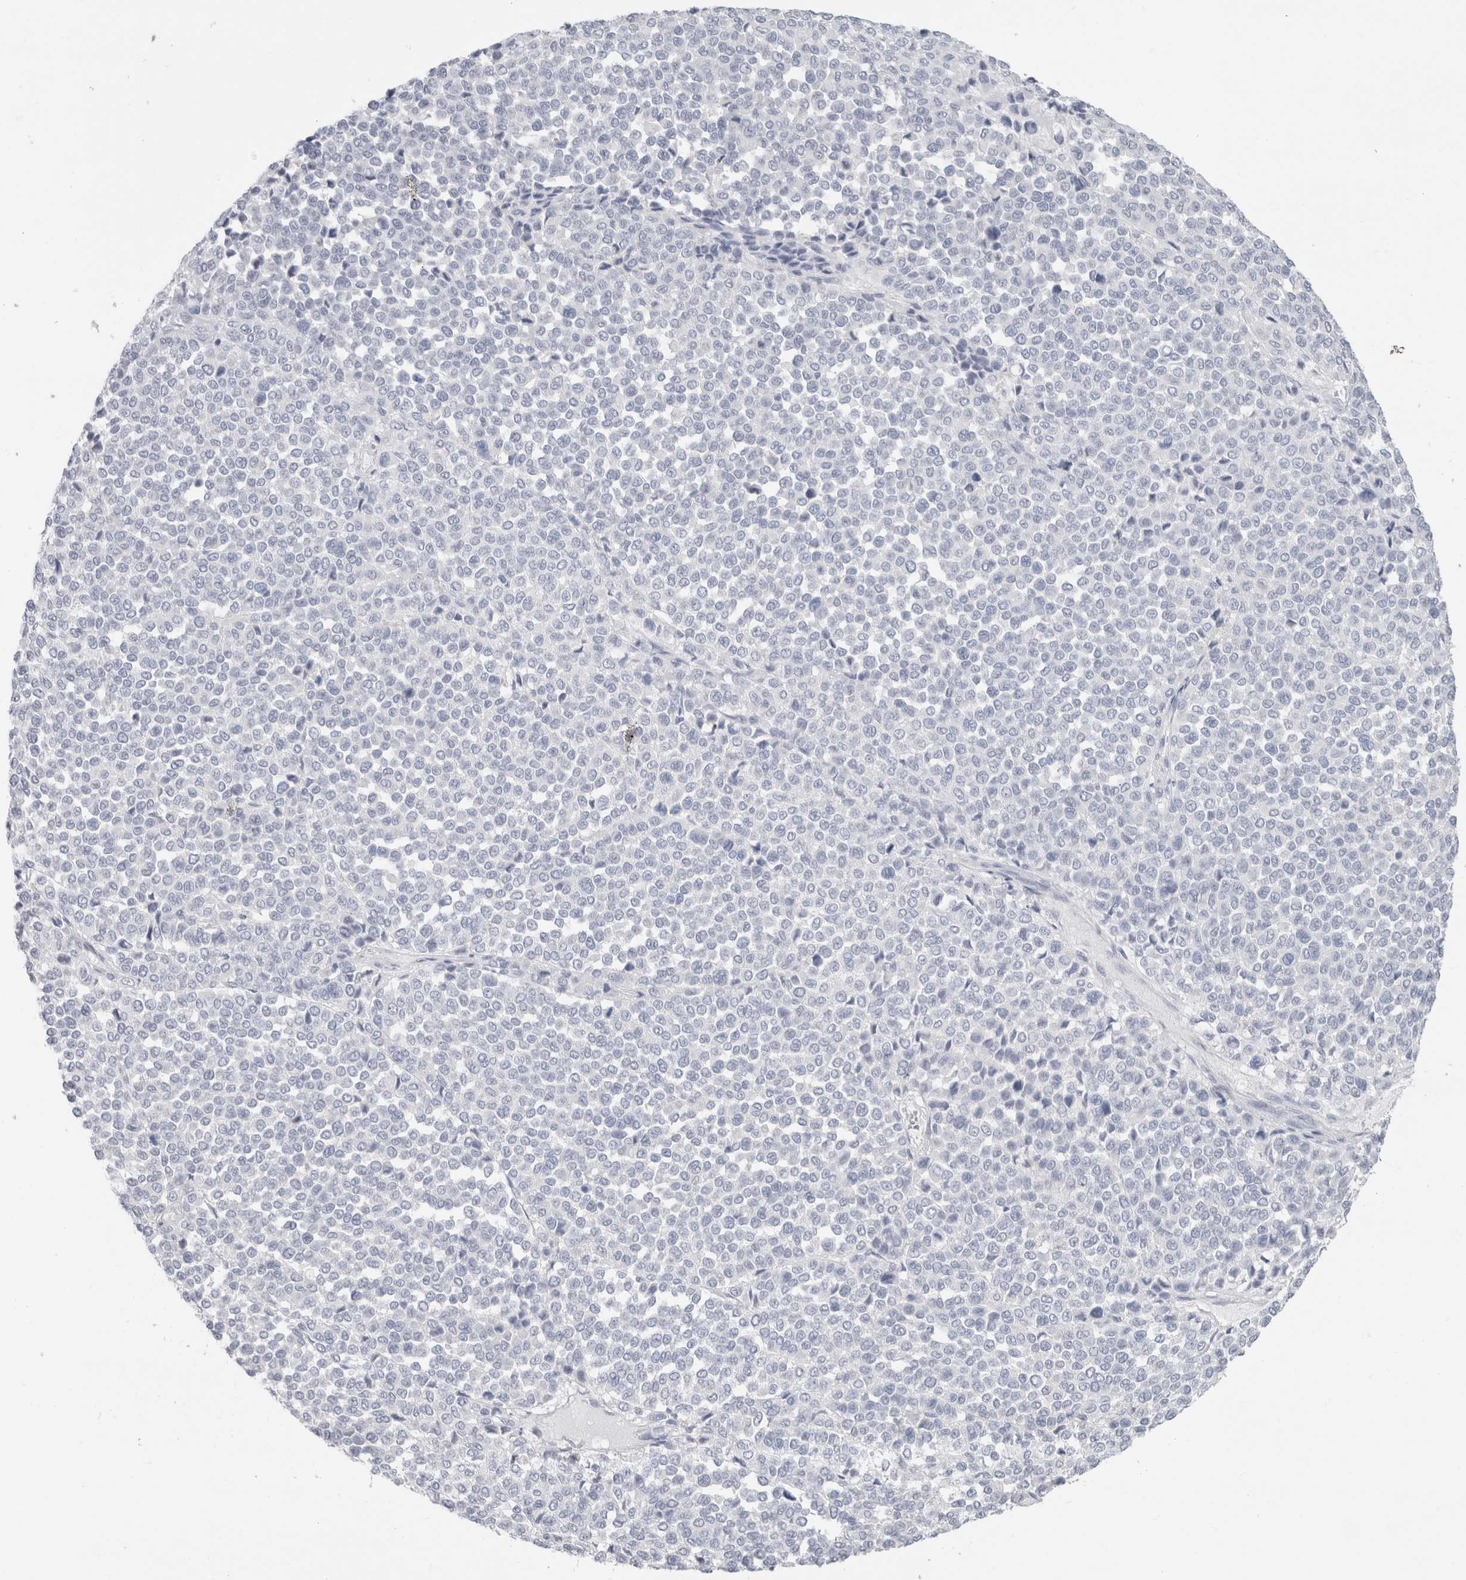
{"staining": {"intensity": "negative", "quantity": "none", "location": "none"}, "tissue": "melanoma", "cell_type": "Tumor cells", "image_type": "cancer", "snomed": [{"axis": "morphology", "description": "Malignant melanoma, Metastatic site"}, {"axis": "topography", "description": "Pancreas"}], "caption": "Human melanoma stained for a protein using IHC shows no expression in tumor cells.", "gene": "SLC6A1", "patient": {"sex": "female", "age": 30}}